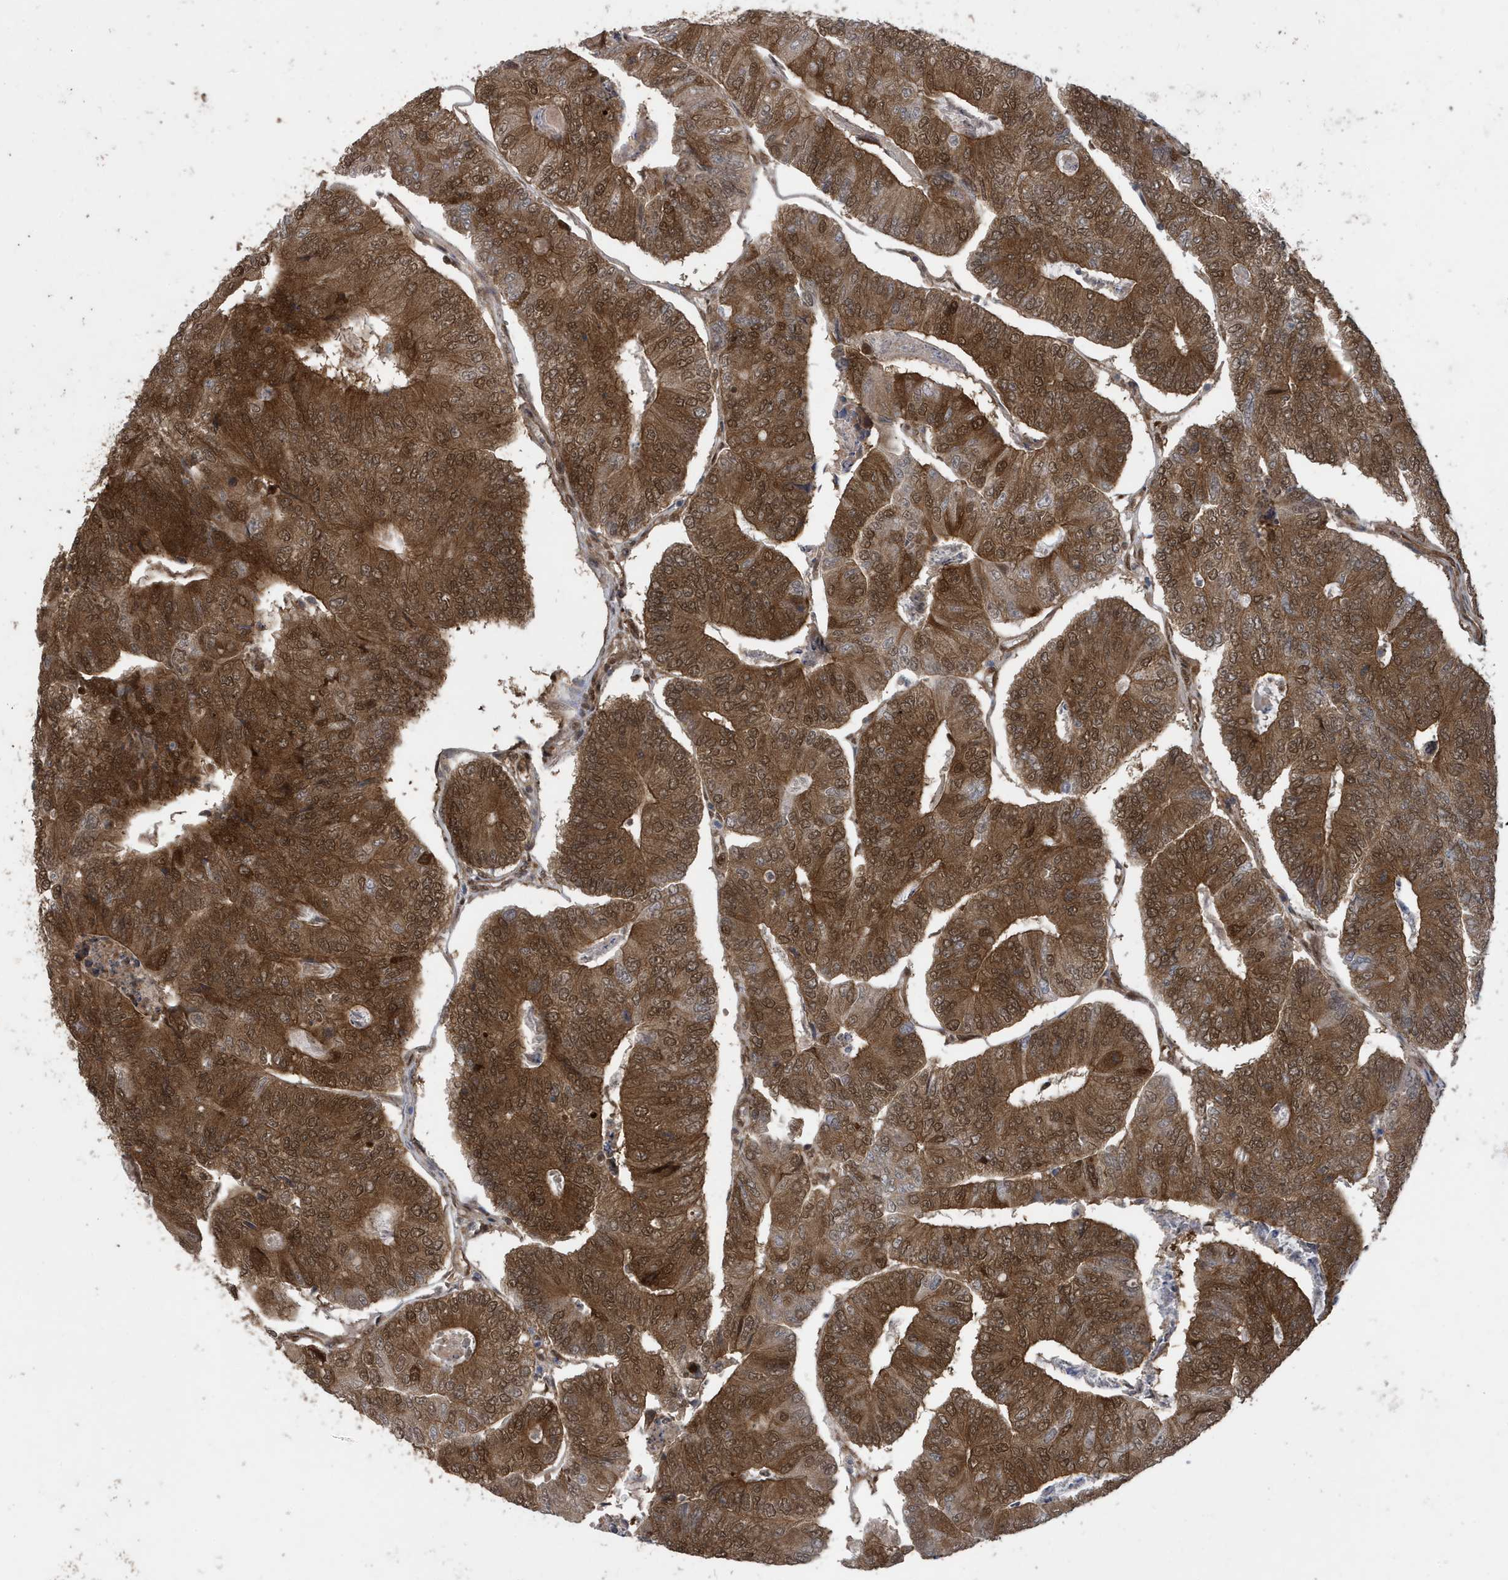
{"staining": {"intensity": "strong", "quantity": ">75%", "location": "cytoplasmic/membranous,nuclear"}, "tissue": "colorectal cancer", "cell_type": "Tumor cells", "image_type": "cancer", "snomed": [{"axis": "morphology", "description": "Adenocarcinoma, NOS"}, {"axis": "topography", "description": "Colon"}], "caption": "This photomicrograph shows IHC staining of colorectal adenocarcinoma, with high strong cytoplasmic/membranous and nuclear expression in about >75% of tumor cells.", "gene": "UBQLN1", "patient": {"sex": "female", "age": 67}}